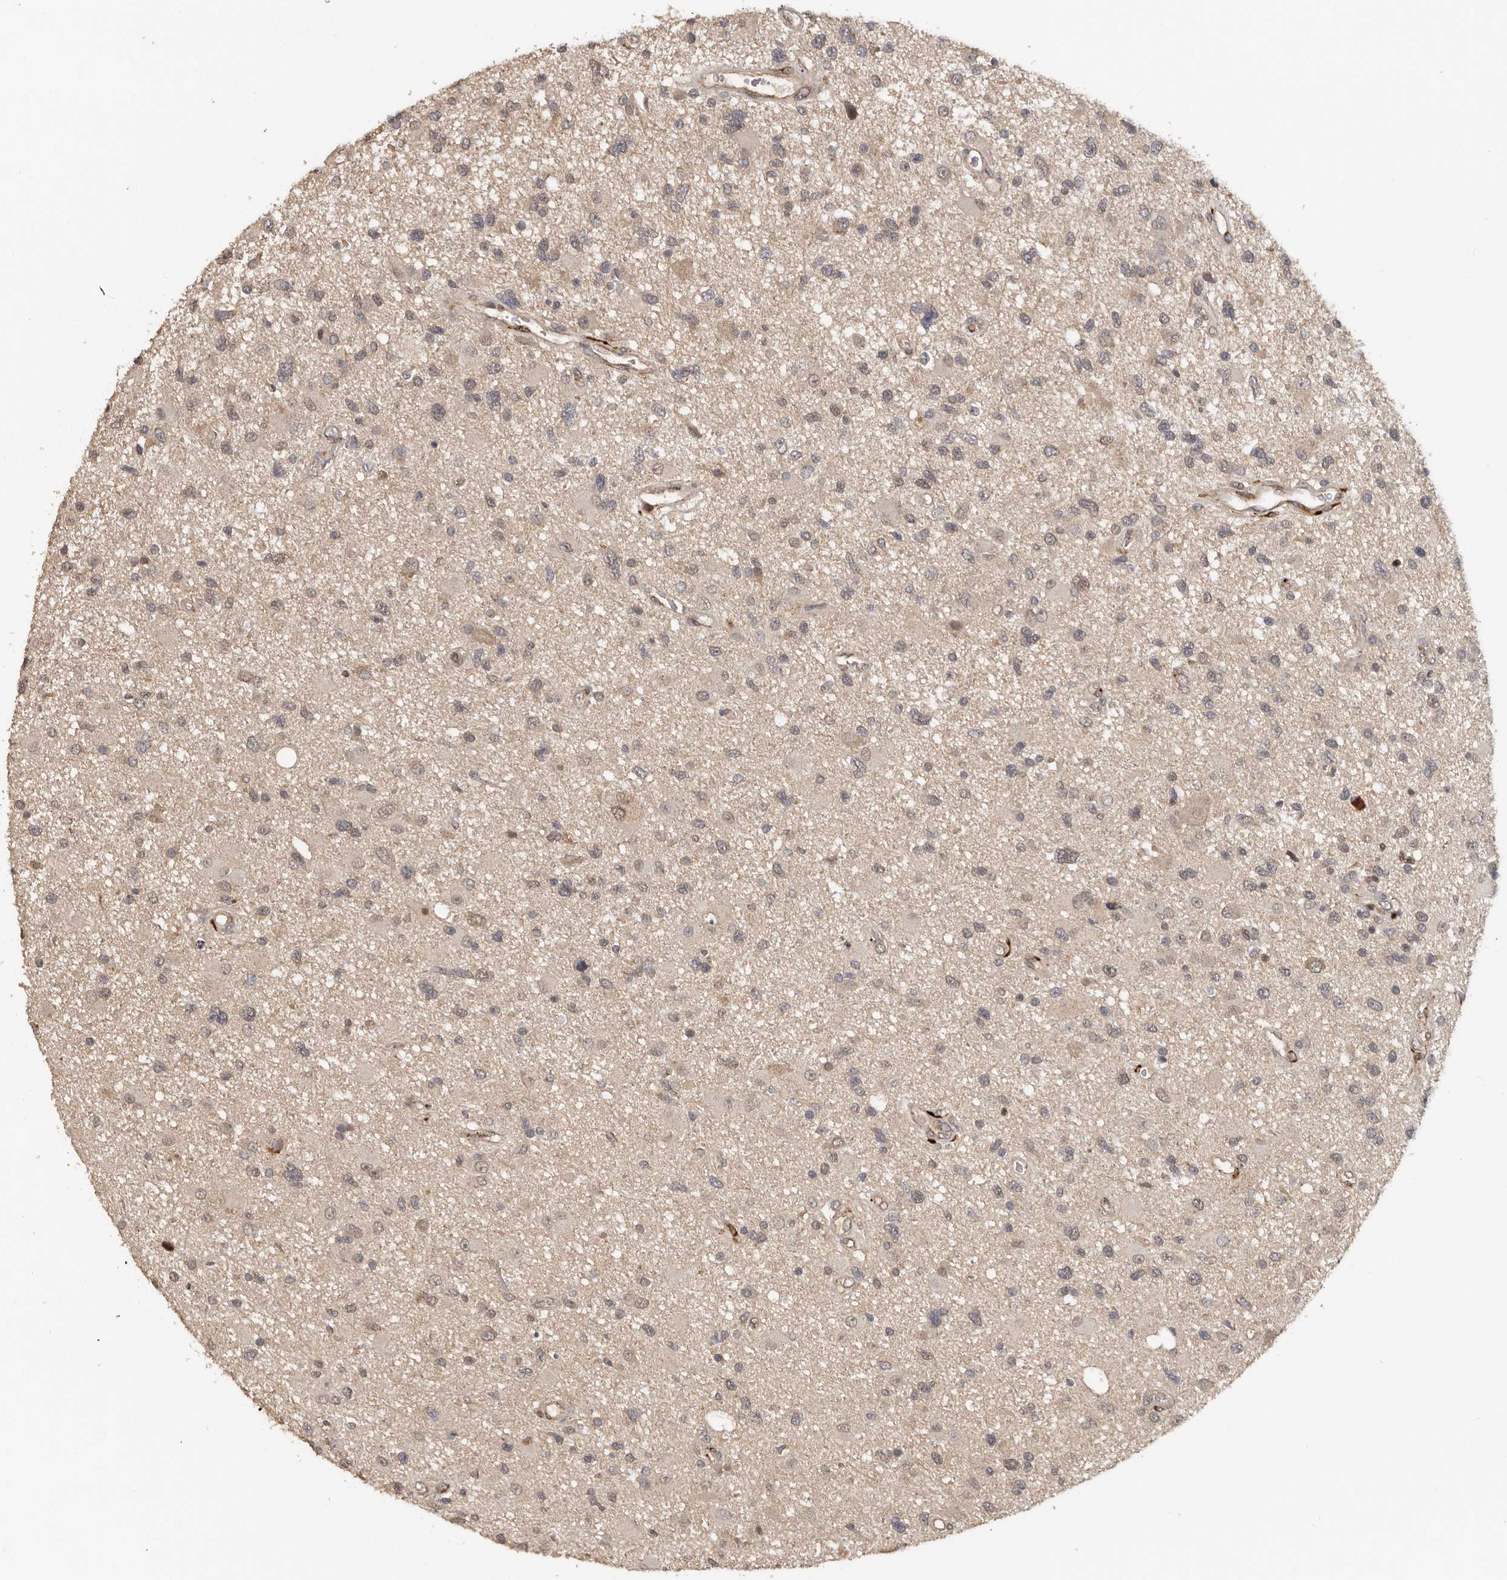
{"staining": {"intensity": "strong", "quantity": "<25%", "location": "nuclear"}, "tissue": "glioma", "cell_type": "Tumor cells", "image_type": "cancer", "snomed": [{"axis": "morphology", "description": "Glioma, malignant, High grade"}, {"axis": "topography", "description": "Brain"}], "caption": "There is medium levels of strong nuclear positivity in tumor cells of glioma, as demonstrated by immunohistochemical staining (brown color).", "gene": "HENMT1", "patient": {"sex": "male", "age": 33}}